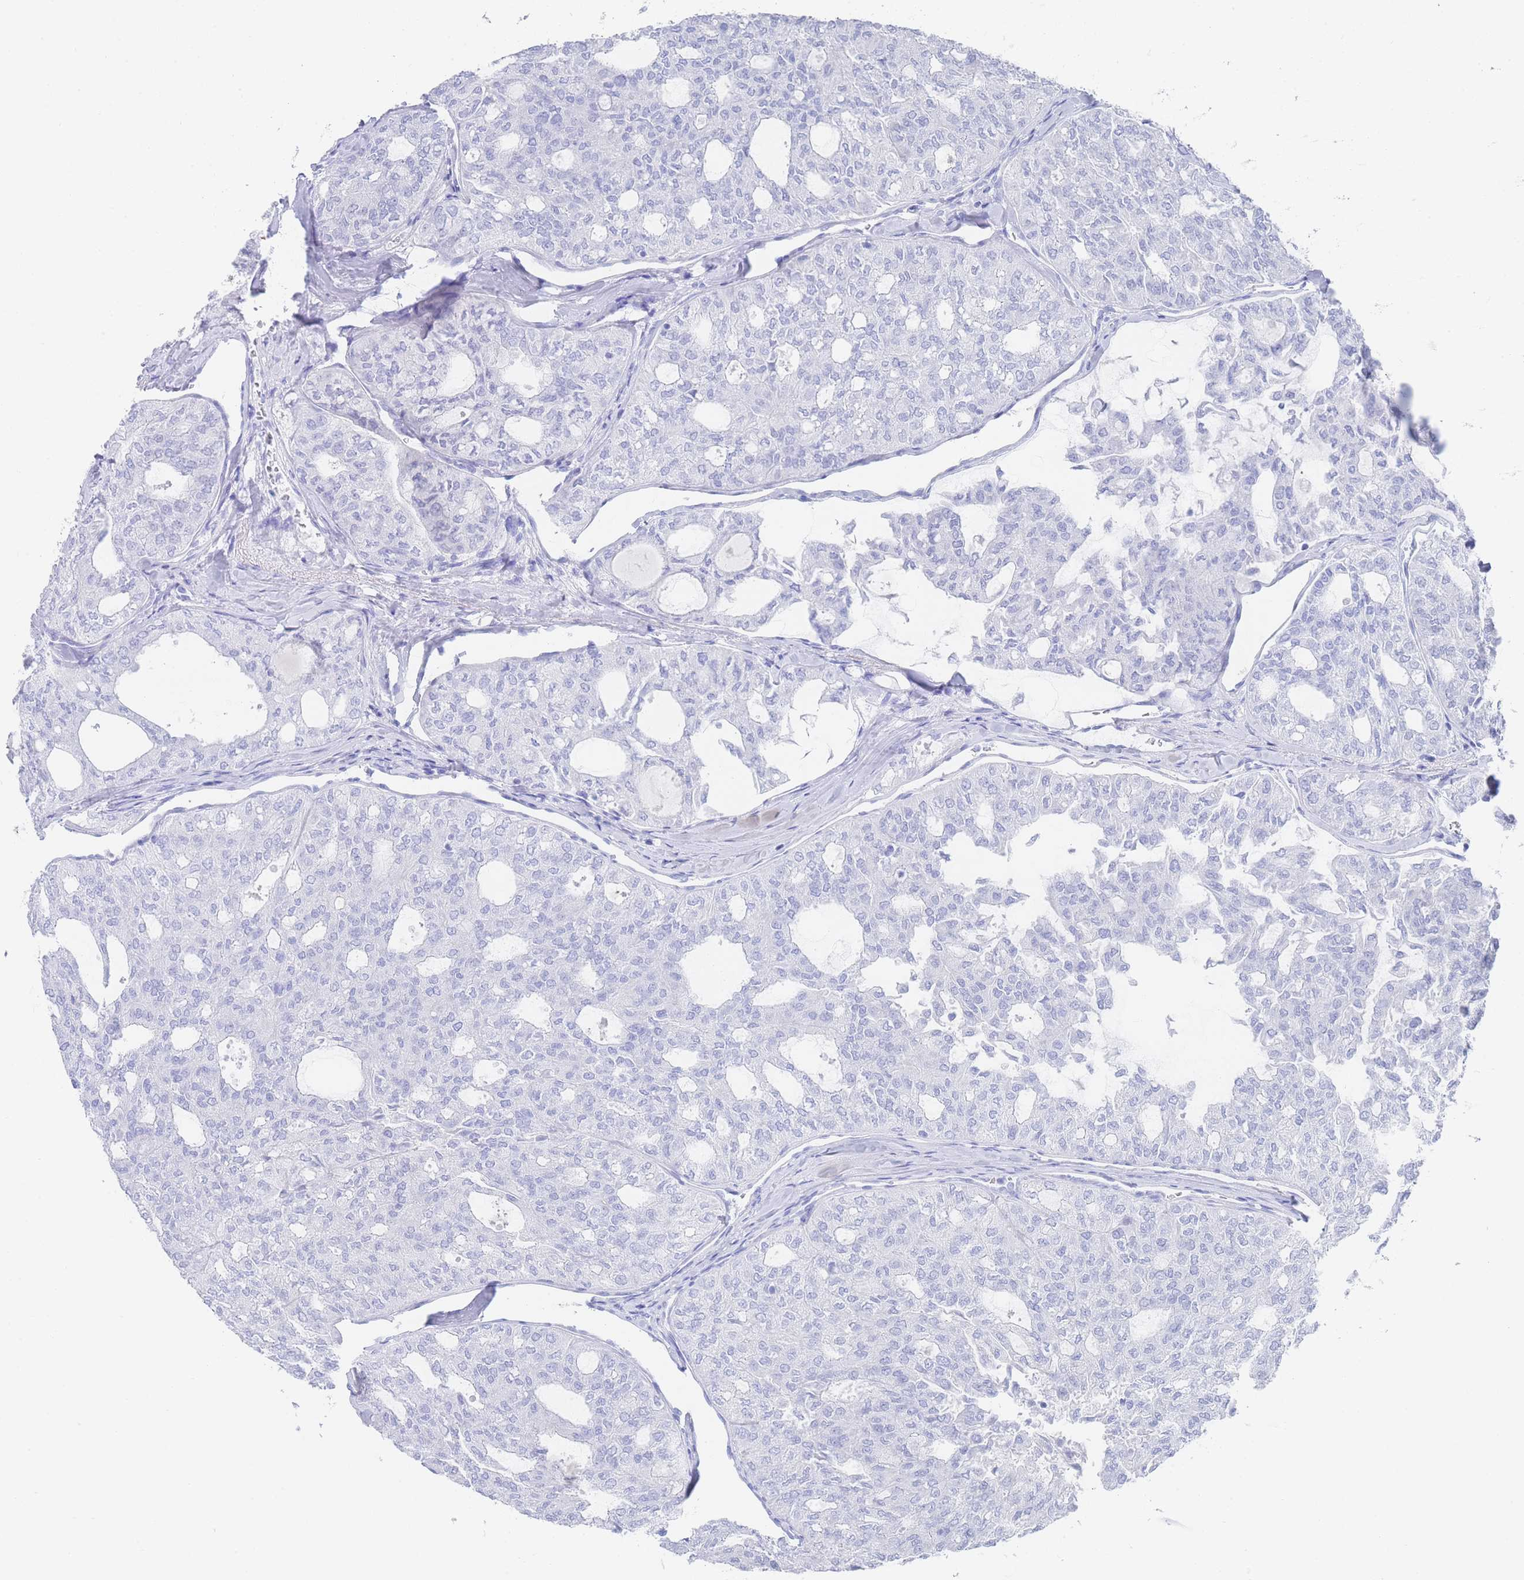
{"staining": {"intensity": "negative", "quantity": "none", "location": "none"}, "tissue": "thyroid cancer", "cell_type": "Tumor cells", "image_type": "cancer", "snomed": [{"axis": "morphology", "description": "Follicular adenoma carcinoma, NOS"}, {"axis": "topography", "description": "Thyroid gland"}], "caption": "Histopathology image shows no protein staining in tumor cells of follicular adenoma carcinoma (thyroid) tissue.", "gene": "LRRC37A", "patient": {"sex": "male", "age": 75}}